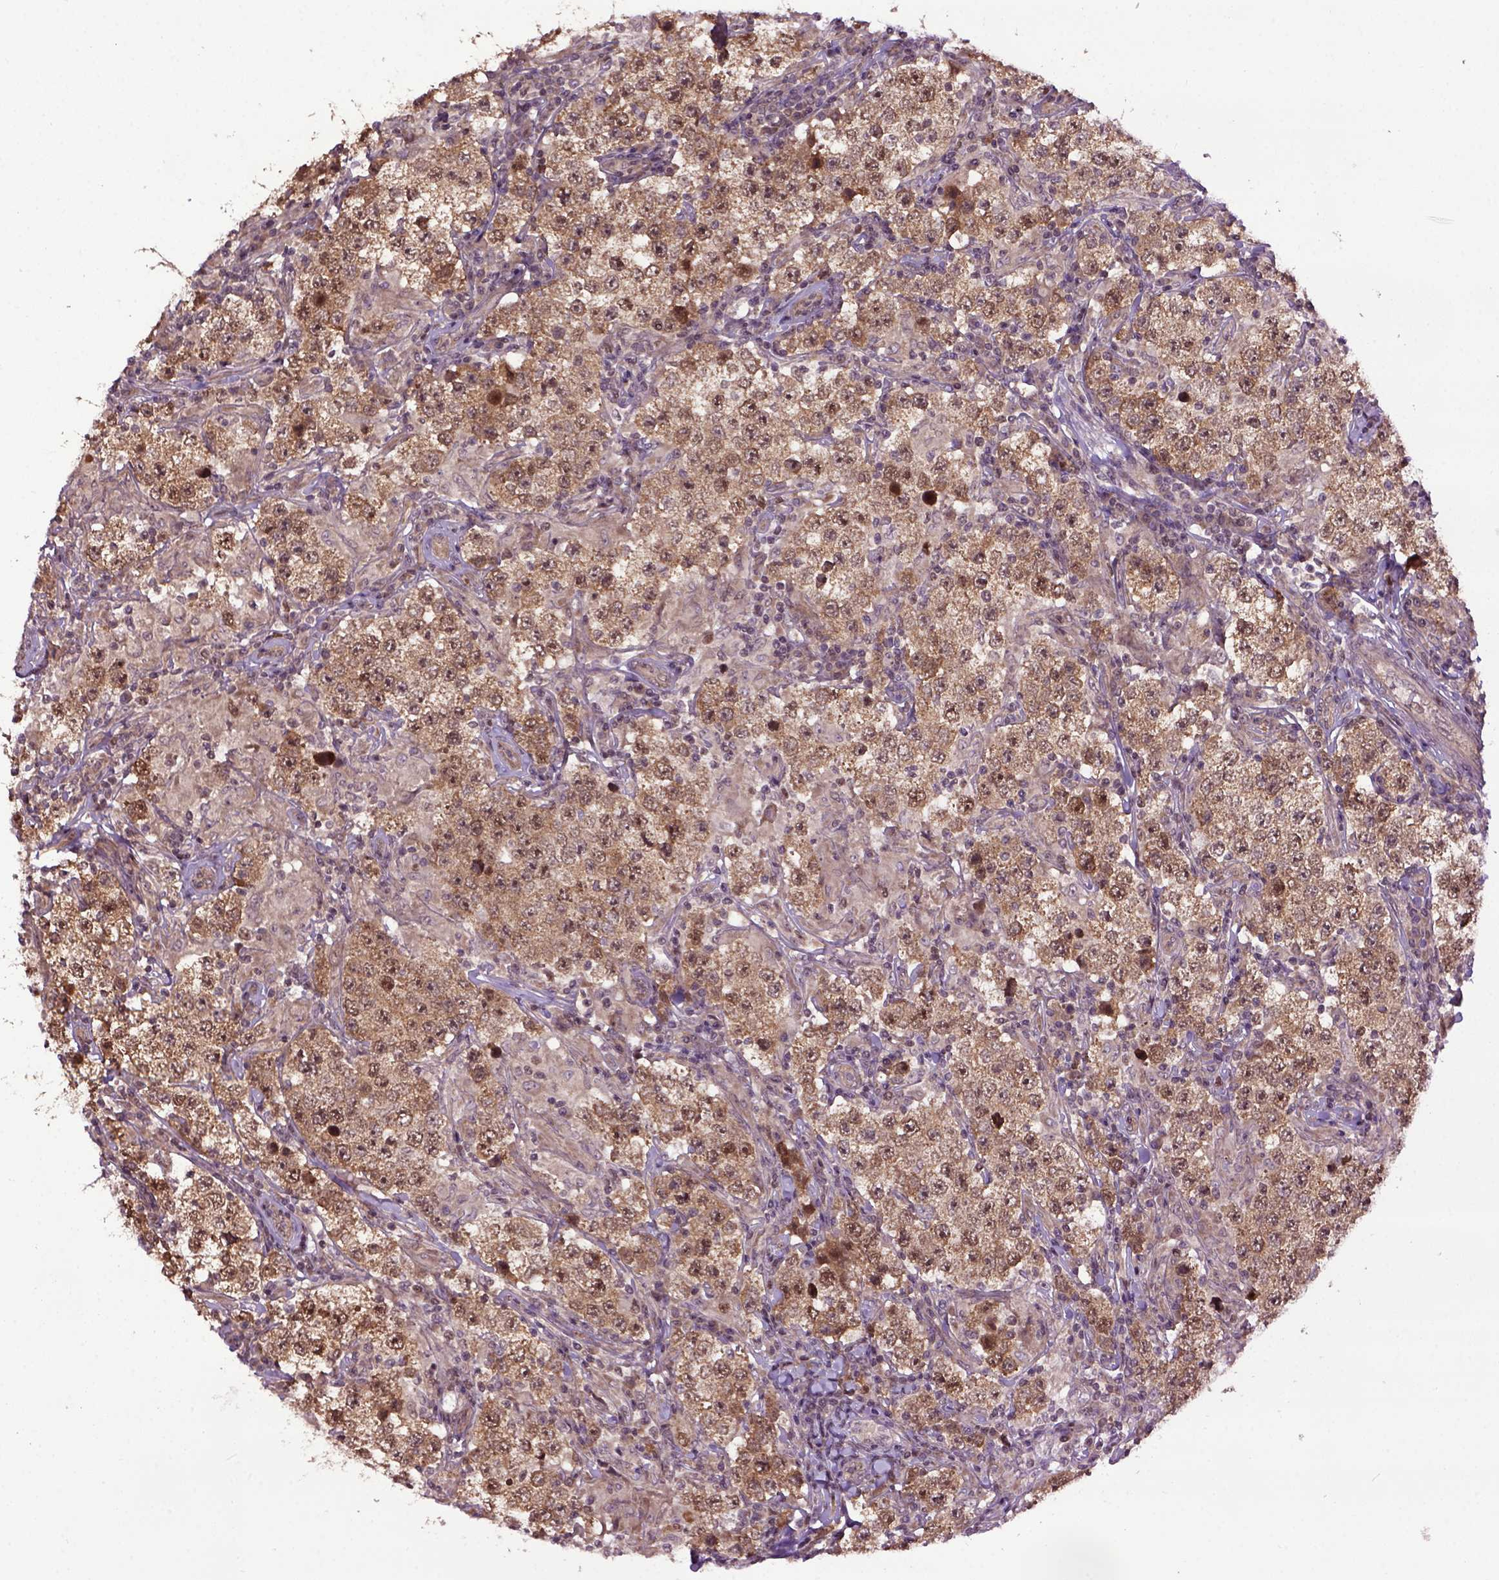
{"staining": {"intensity": "moderate", "quantity": ">75%", "location": "cytoplasmic/membranous"}, "tissue": "testis cancer", "cell_type": "Tumor cells", "image_type": "cancer", "snomed": [{"axis": "morphology", "description": "Seminoma, NOS"}, {"axis": "morphology", "description": "Carcinoma, Embryonal, NOS"}, {"axis": "topography", "description": "Testis"}], "caption": "A brown stain labels moderate cytoplasmic/membranous positivity of a protein in embryonal carcinoma (testis) tumor cells.", "gene": "WDR48", "patient": {"sex": "male", "age": 41}}